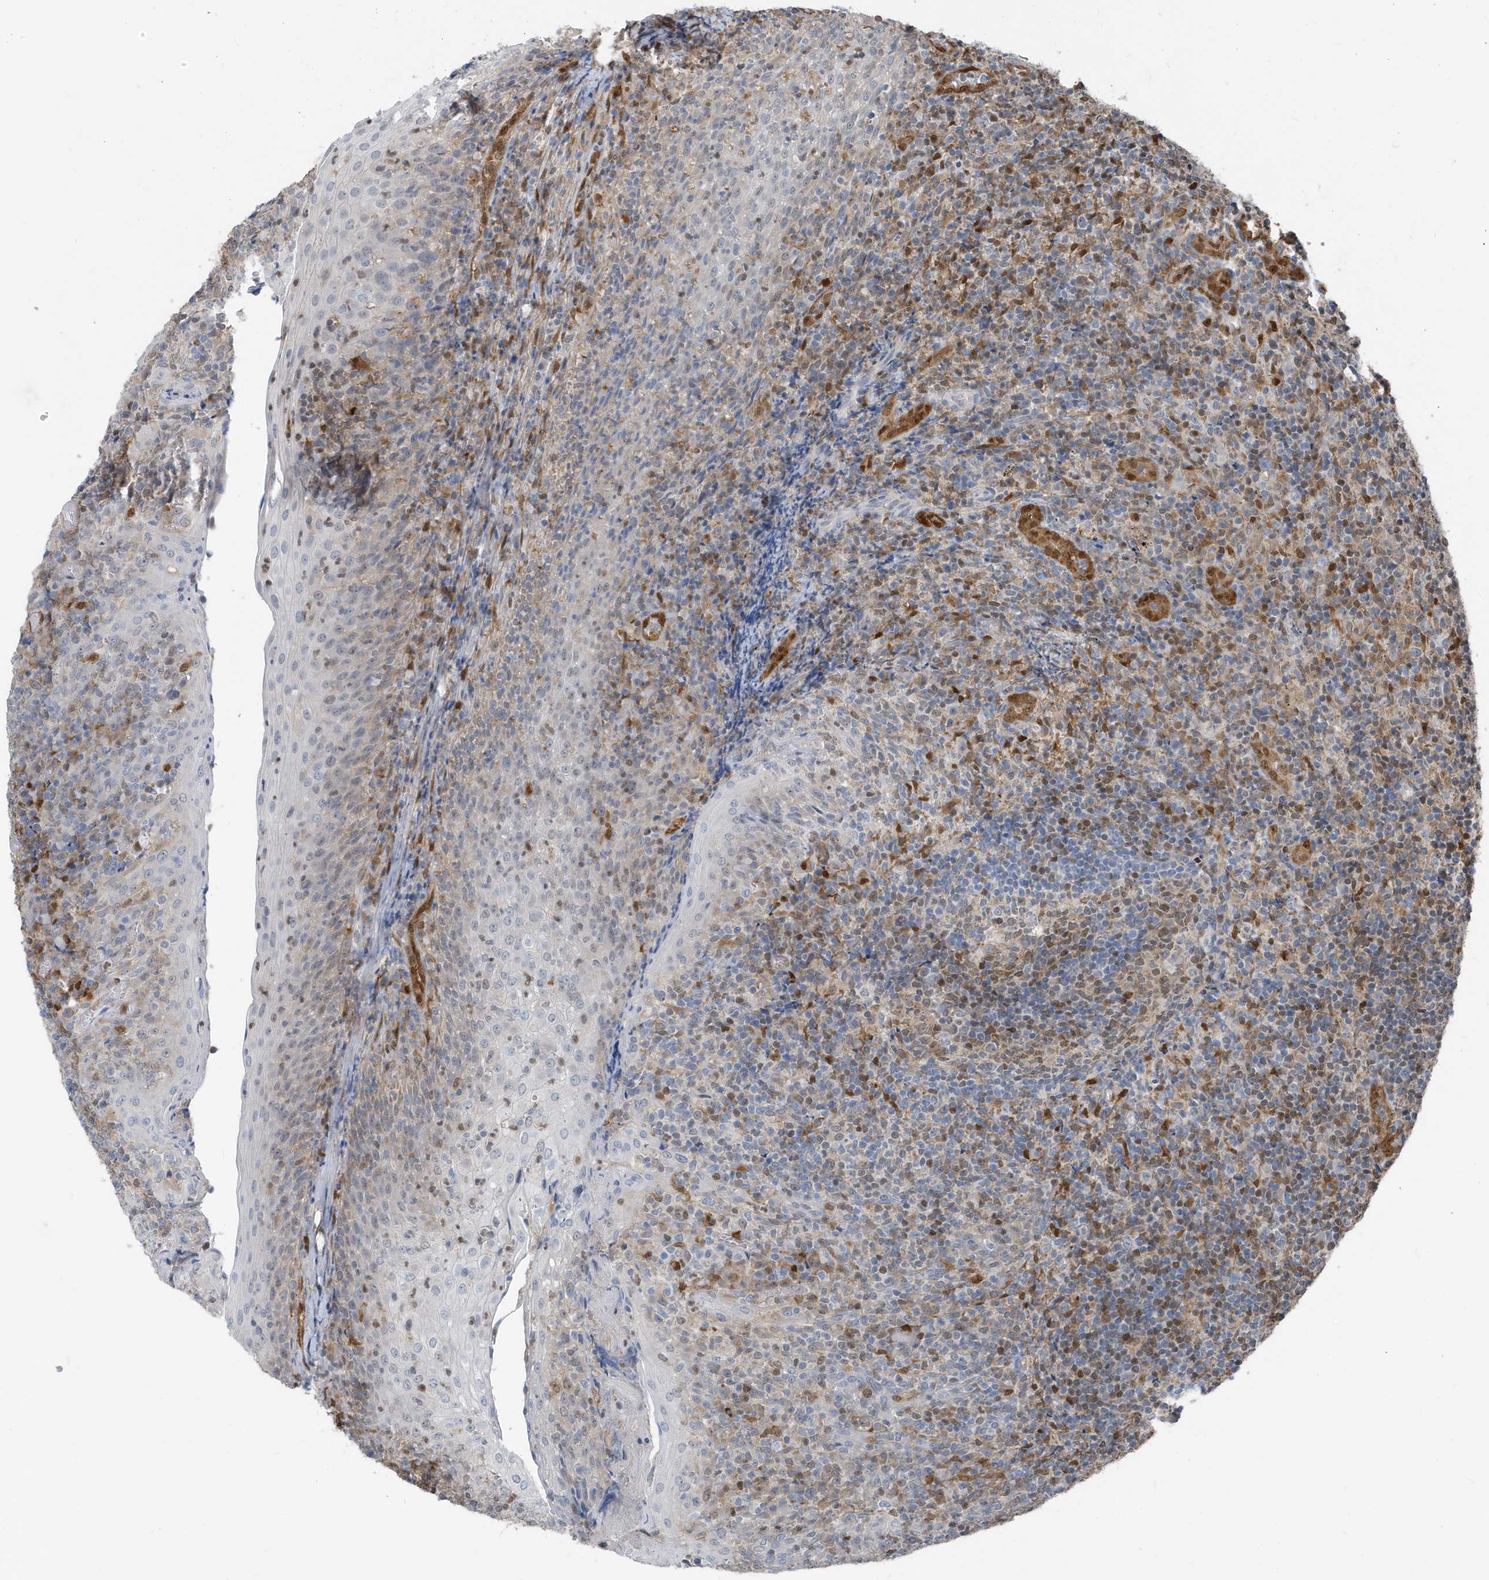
{"staining": {"intensity": "weak", "quantity": ">75%", "location": "nuclear"}, "tissue": "tonsil", "cell_type": "Germinal center cells", "image_type": "normal", "snomed": [{"axis": "morphology", "description": "Normal tissue, NOS"}, {"axis": "topography", "description": "Tonsil"}], "caption": "Brown immunohistochemical staining in normal tonsil demonstrates weak nuclear positivity in approximately >75% of germinal center cells.", "gene": "NCOA7", "patient": {"sex": "female", "age": 19}}